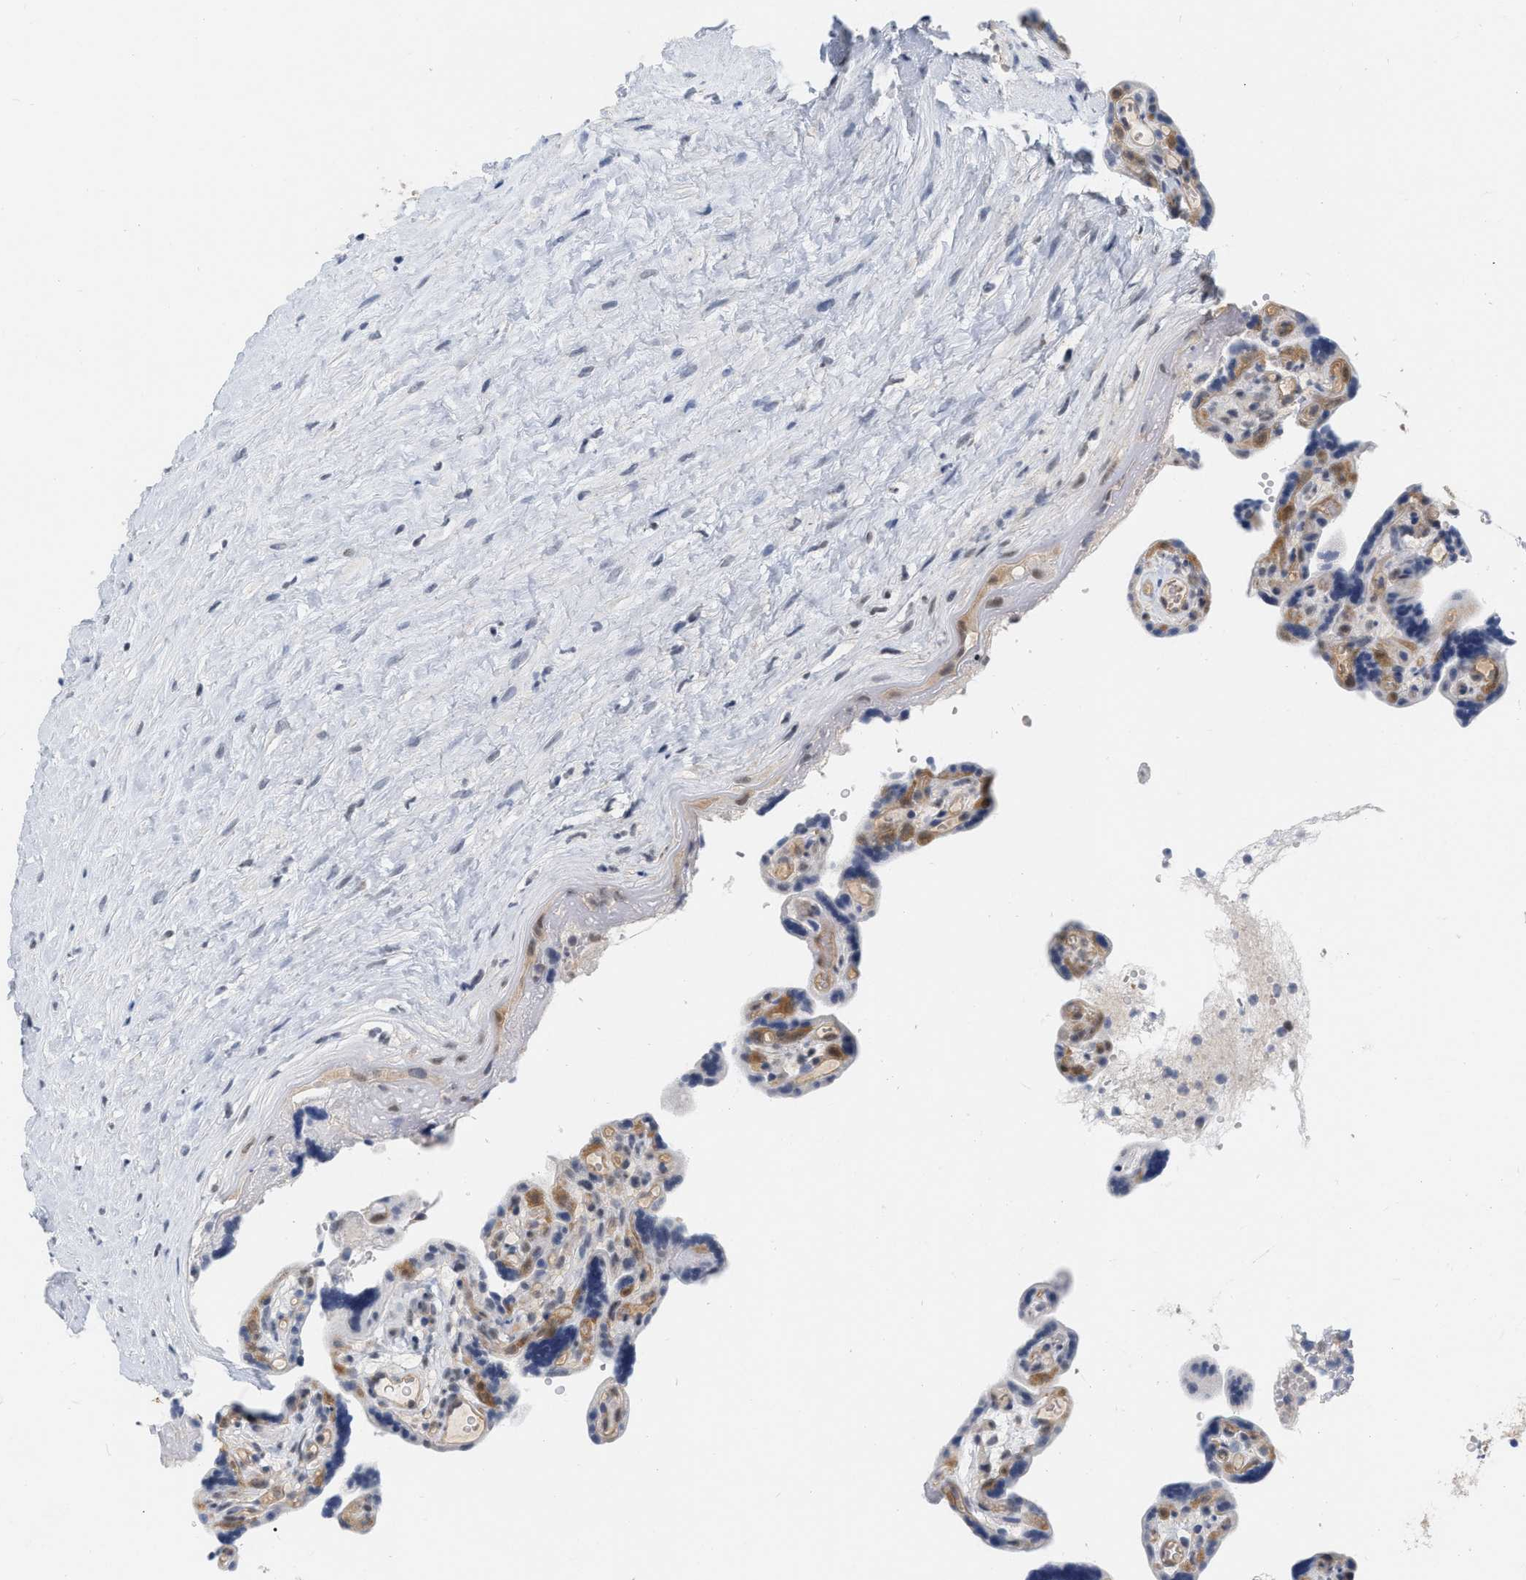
{"staining": {"intensity": "moderate", "quantity": ">75%", "location": "nuclear"}, "tissue": "placenta", "cell_type": "Decidual cells", "image_type": "normal", "snomed": [{"axis": "morphology", "description": "Normal tissue, NOS"}, {"axis": "topography", "description": "Placenta"}], "caption": "A photomicrograph showing moderate nuclear expression in about >75% of decidual cells in normal placenta, as visualized by brown immunohistochemical staining.", "gene": "RUVBL1", "patient": {"sex": "female", "age": 30}}